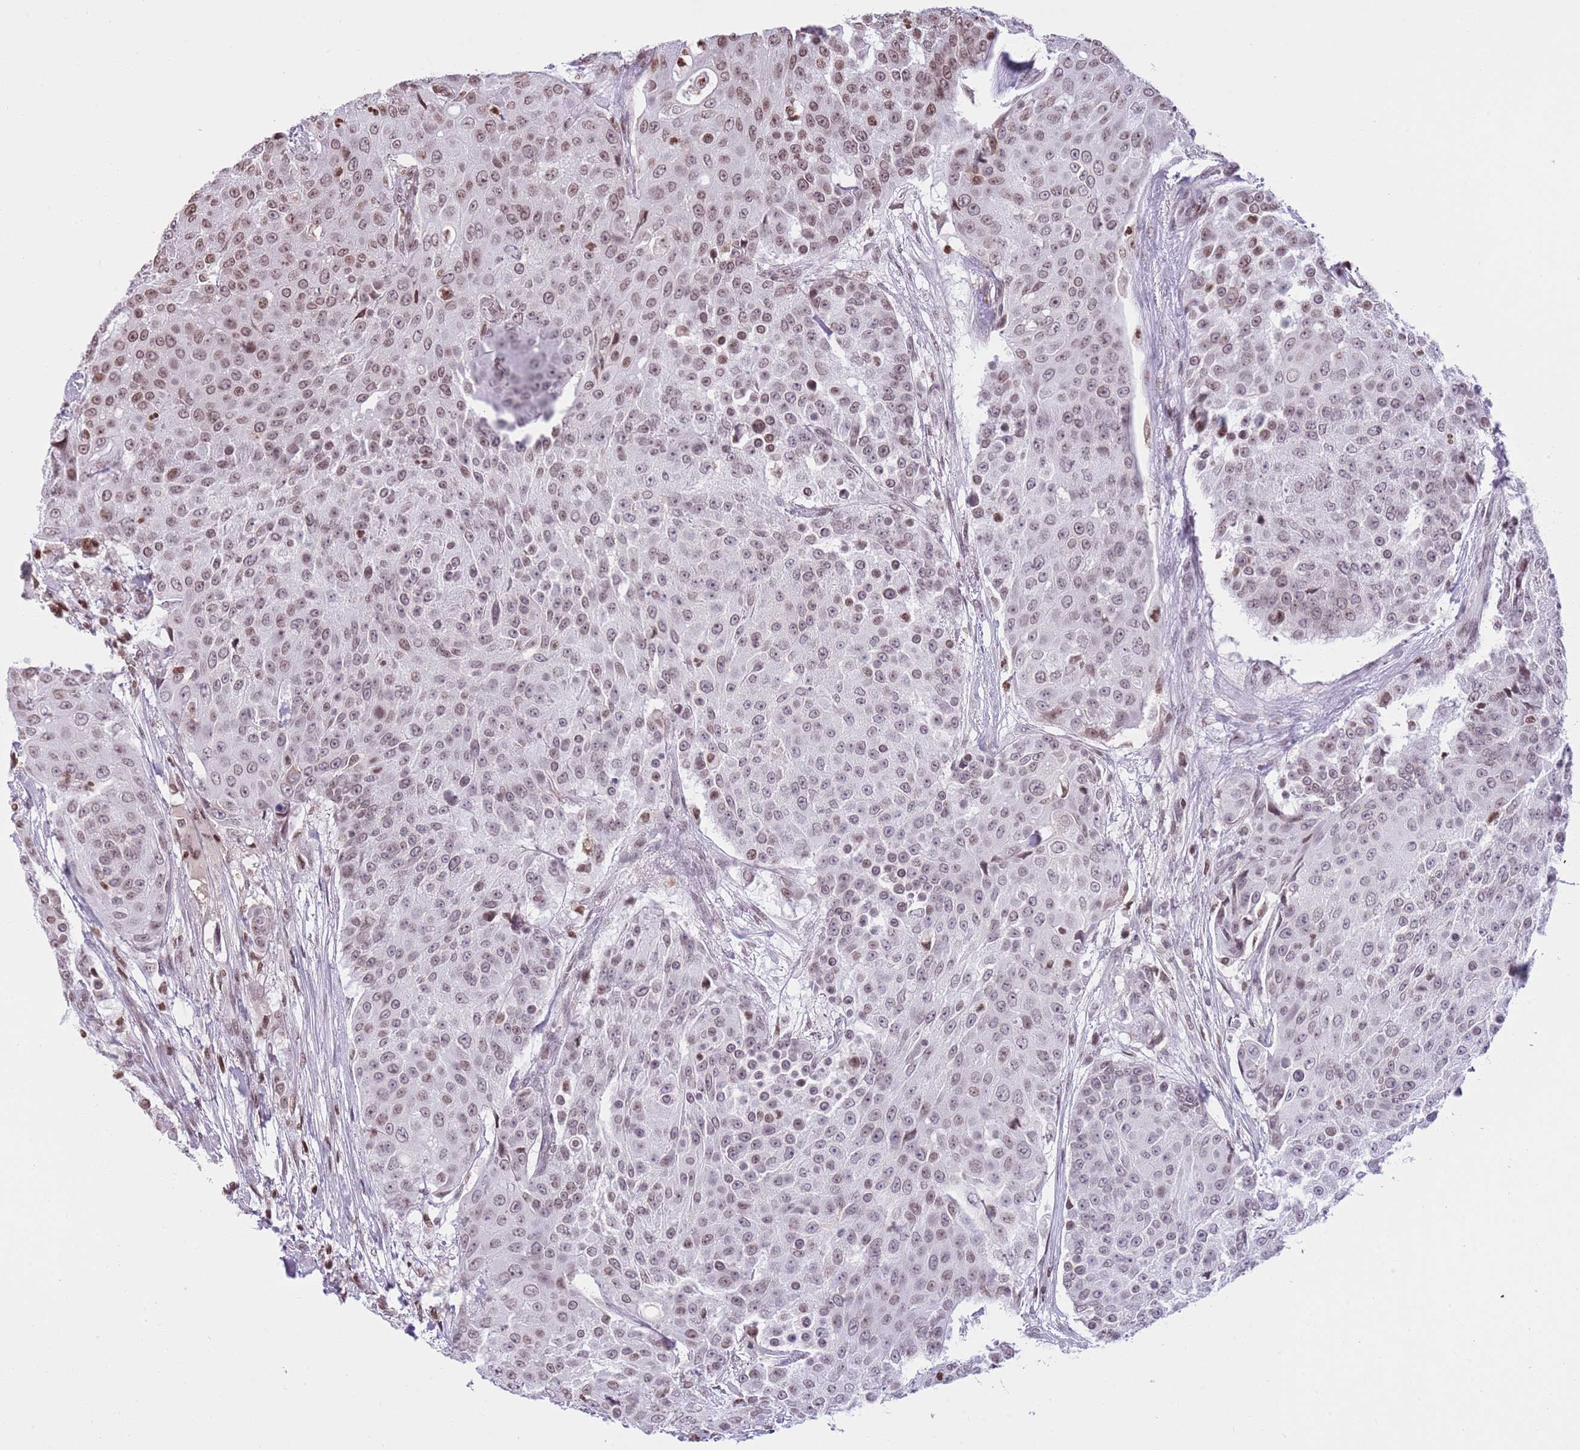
{"staining": {"intensity": "moderate", "quantity": "25%-75%", "location": "nuclear"}, "tissue": "urothelial cancer", "cell_type": "Tumor cells", "image_type": "cancer", "snomed": [{"axis": "morphology", "description": "Urothelial carcinoma, High grade"}, {"axis": "topography", "description": "Urinary bladder"}], "caption": "Immunohistochemistry of high-grade urothelial carcinoma displays medium levels of moderate nuclear positivity in approximately 25%-75% of tumor cells.", "gene": "KPNA3", "patient": {"sex": "female", "age": 63}}